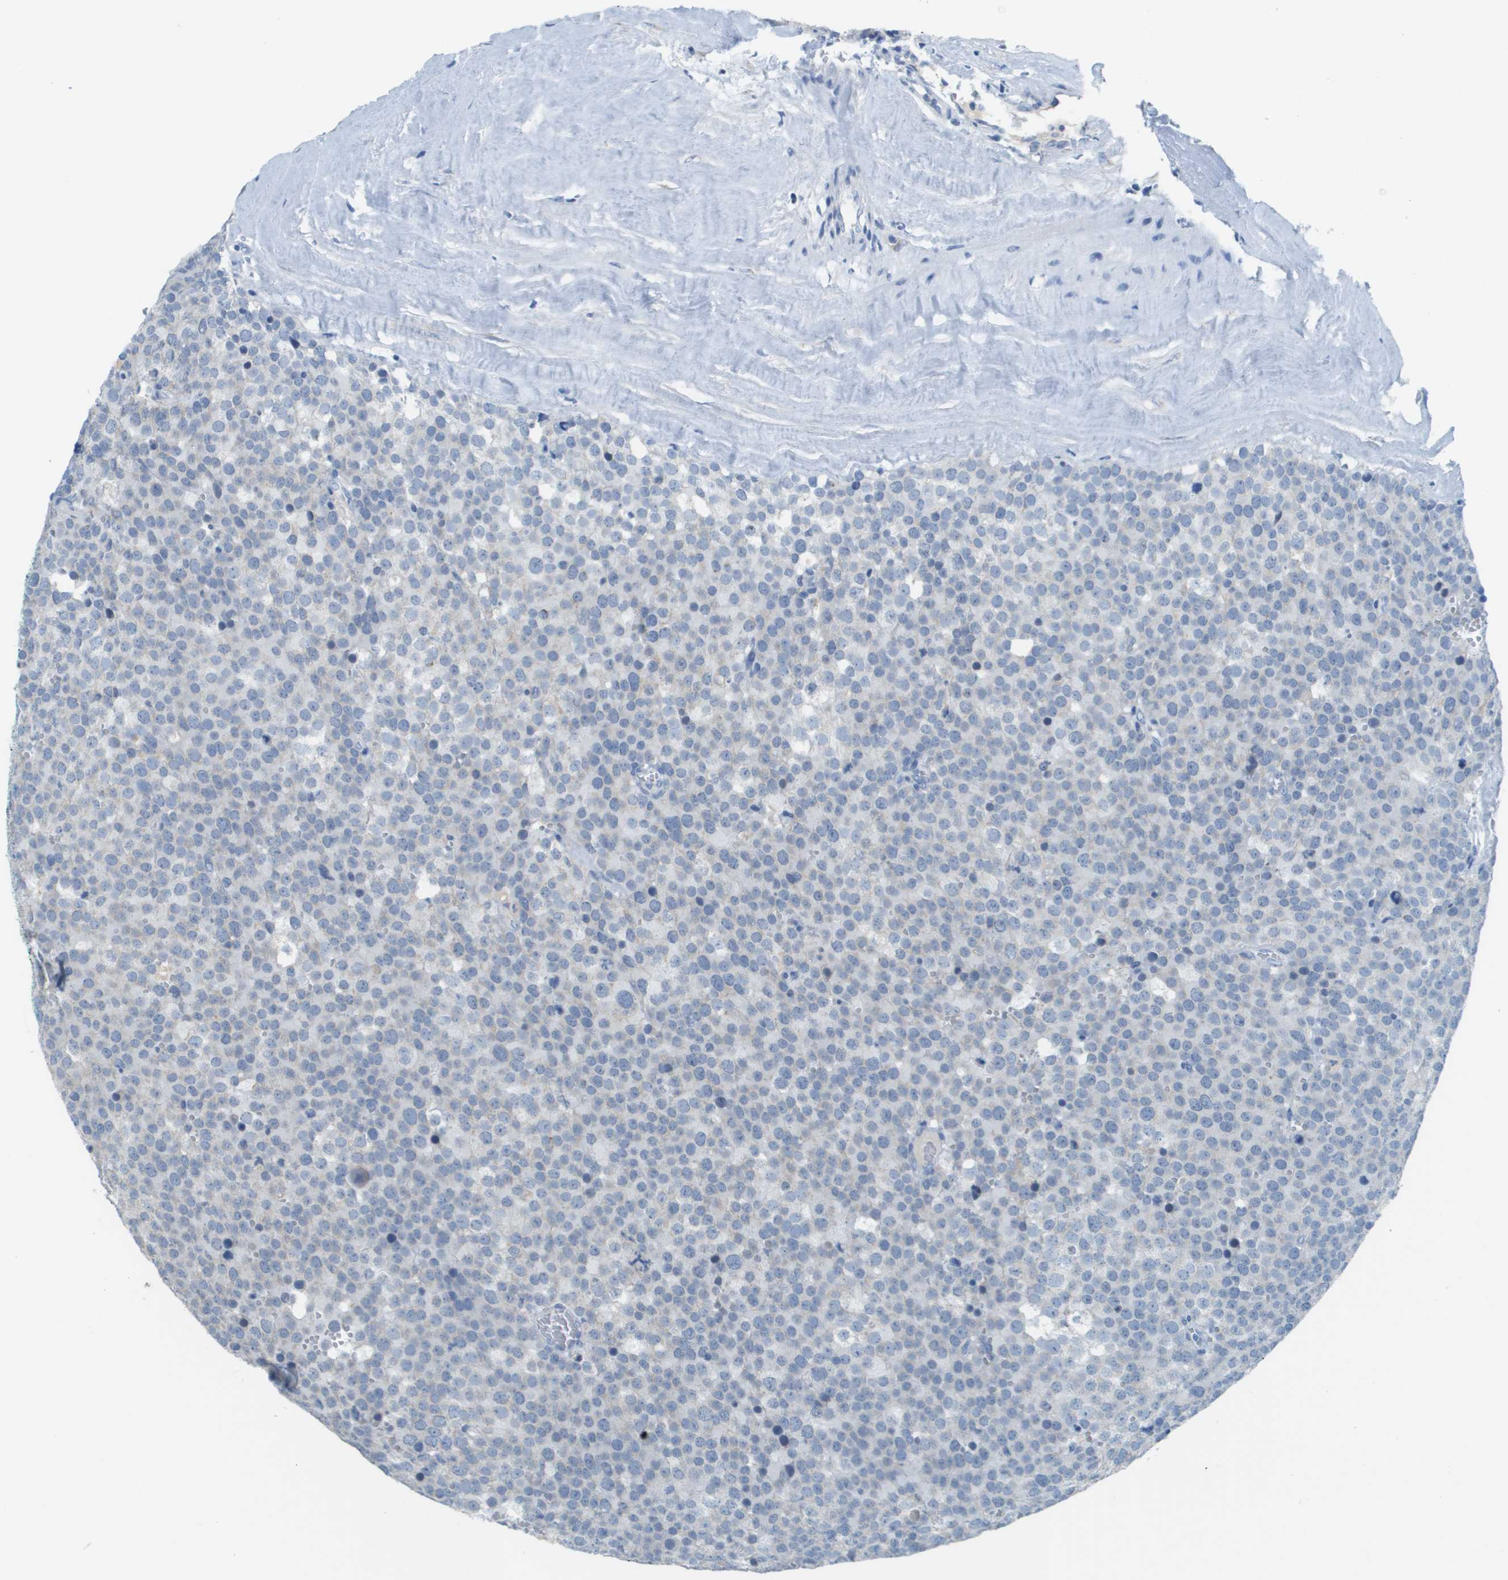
{"staining": {"intensity": "negative", "quantity": "none", "location": "none"}, "tissue": "testis cancer", "cell_type": "Tumor cells", "image_type": "cancer", "snomed": [{"axis": "morphology", "description": "Normal tissue, NOS"}, {"axis": "morphology", "description": "Seminoma, NOS"}, {"axis": "topography", "description": "Testis"}], "caption": "Testis cancer (seminoma) was stained to show a protein in brown. There is no significant positivity in tumor cells.", "gene": "PTGDR2", "patient": {"sex": "male", "age": 71}}